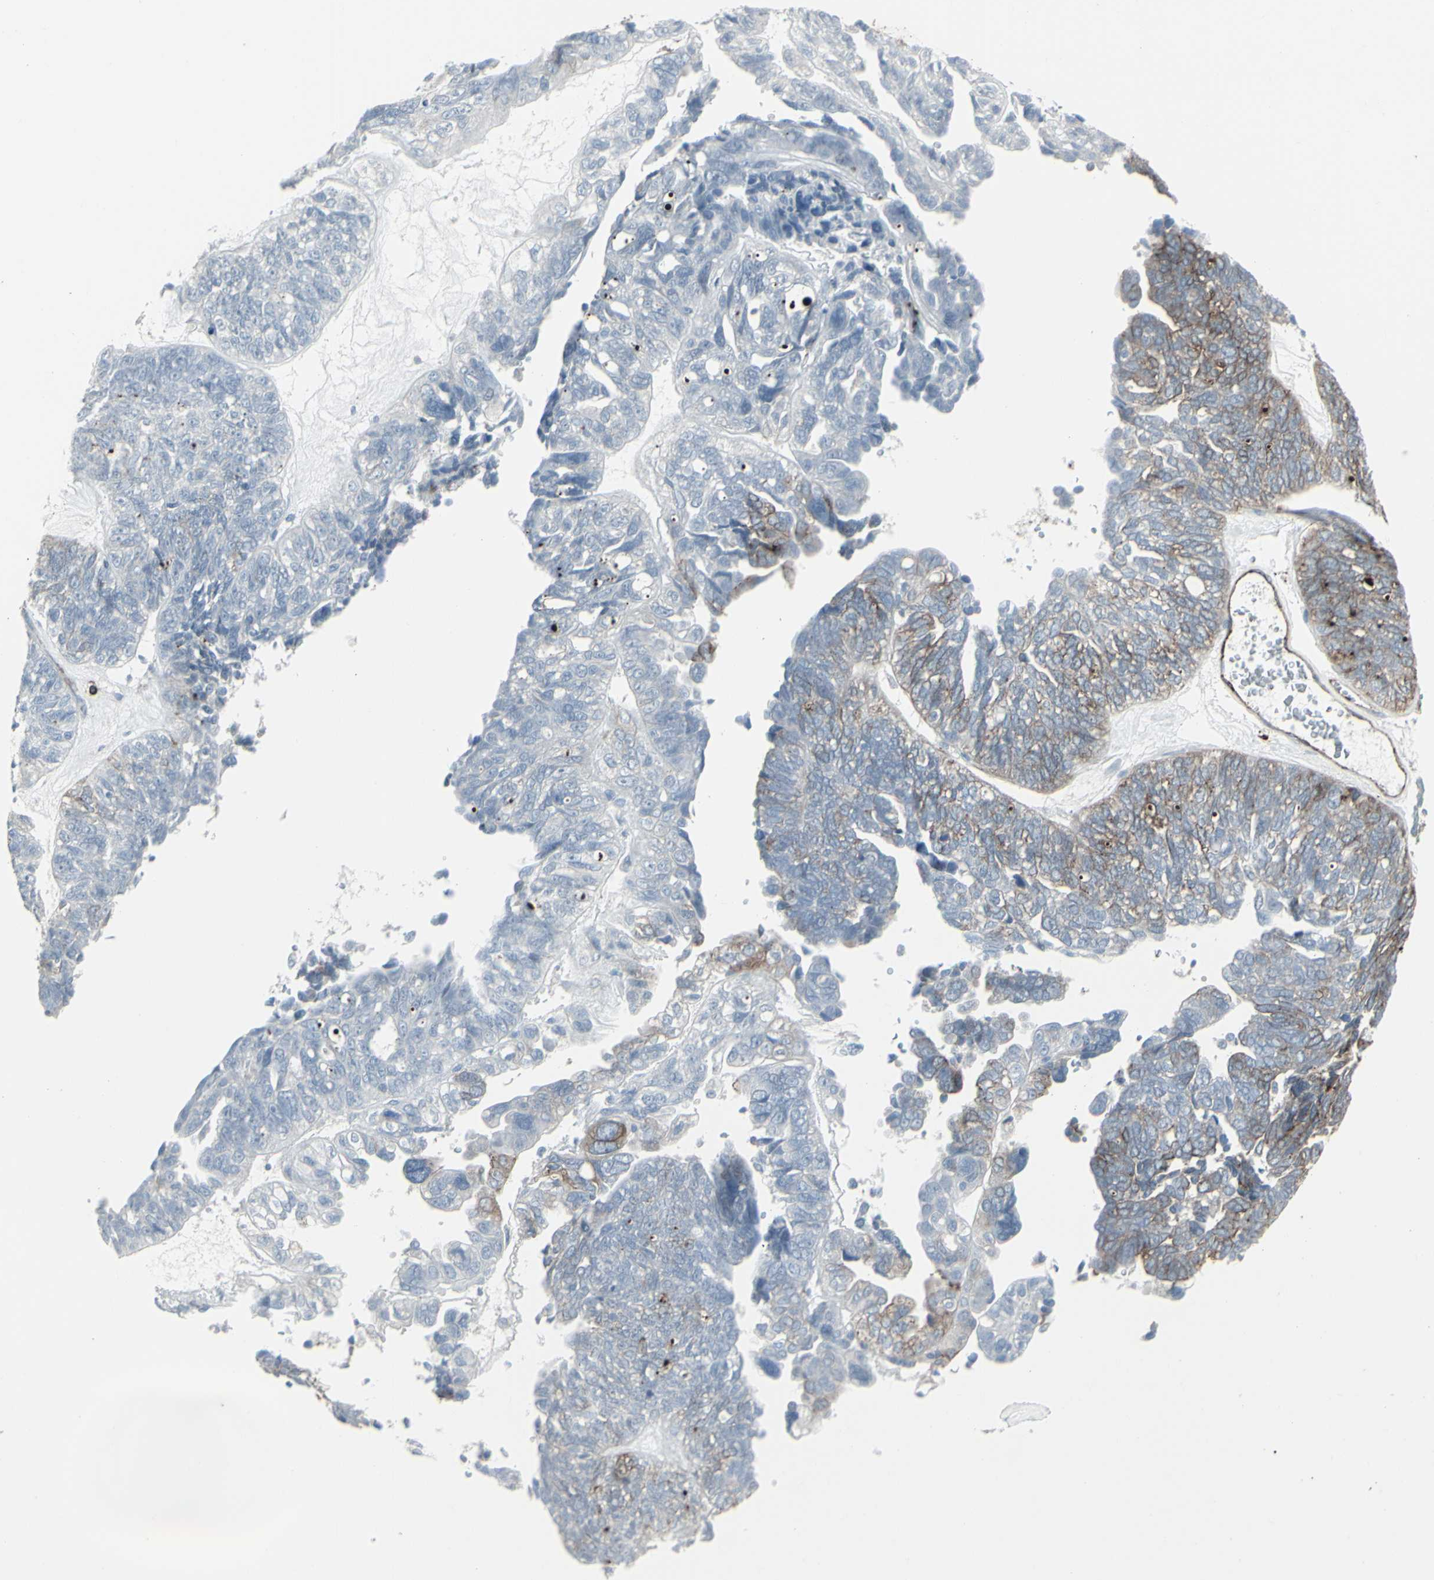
{"staining": {"intensity": "weak", "quantity": "<25%", "location": "cytoplasmic/membranous"}, "tissue": "ovarian cancer", "cell_type": "Tumor cells", "image_type": "cancer", "snomed": [{"axis": "morphology", "description": "Cystadenocarcinoma, serous, NOS"}, {"axis": "topography", "description": "Ovary"}], "caption": "This is a micrograph of IHC staining of ovarian cancer, which shows no staining in tumor cells.", "gene": "GJA1", "patient": {"sex": "female", "age": 79}}